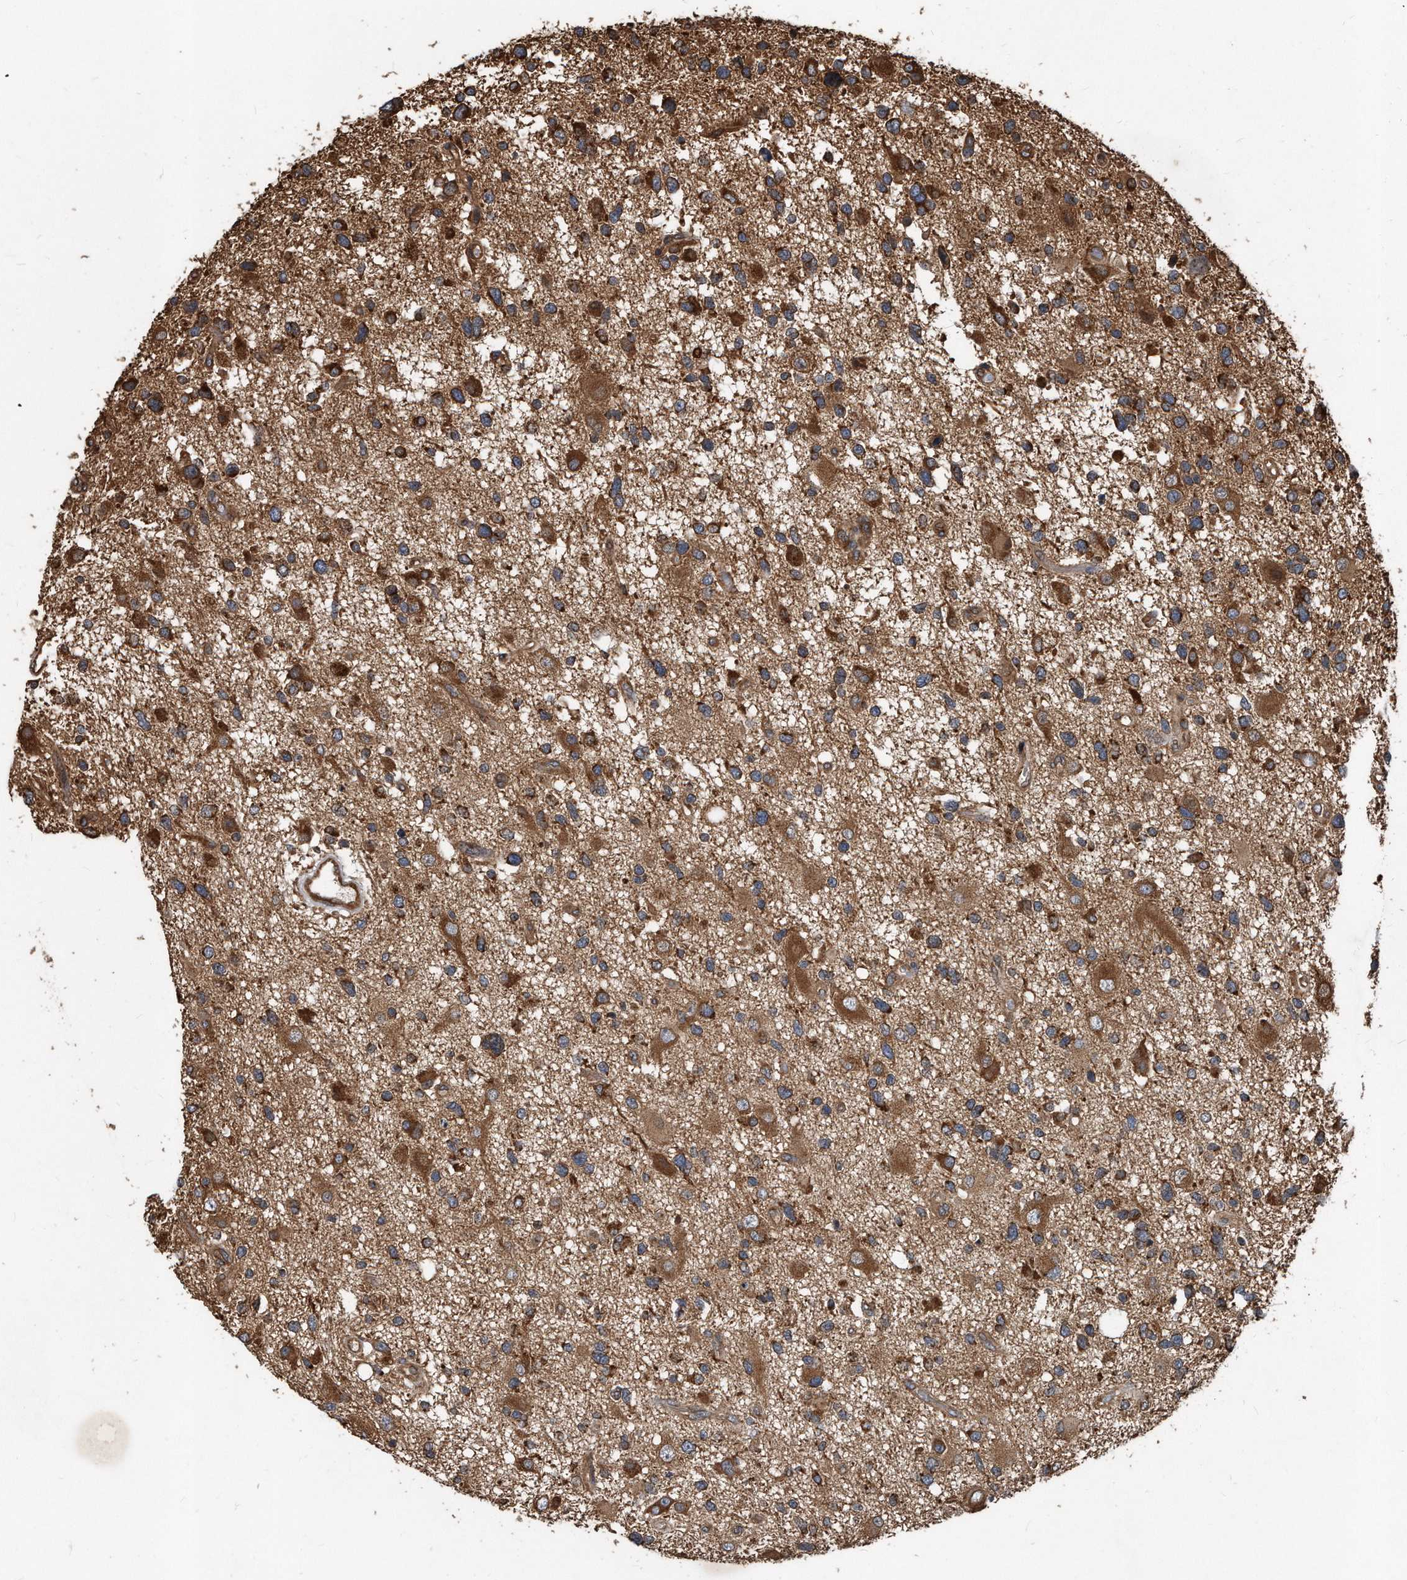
{"staining": {"intensity": "moderate", "quantity": ">75%", "location": "cytoplasmic/membranous"}, "tissue": "glioma", "cell_type": "Tumor cells", "image_type": "cancer", "snomed": [{"axis": "morphology", "description": "Glioma, malignant, High grade"}, {"axis": "topography", "description": "Brain"}], "caption": "Immunohistochemistry (IHC) of human malignant high-grade glioma reveals medium levels of moderate cytoplasmic/membranous positivity in approximately >75% of tumor cells. (brown staining indicates protein expression, while blue staining denotes nuclei).", "gene": "FAM136A", "patient": {"sex": "male", "age": 33}}